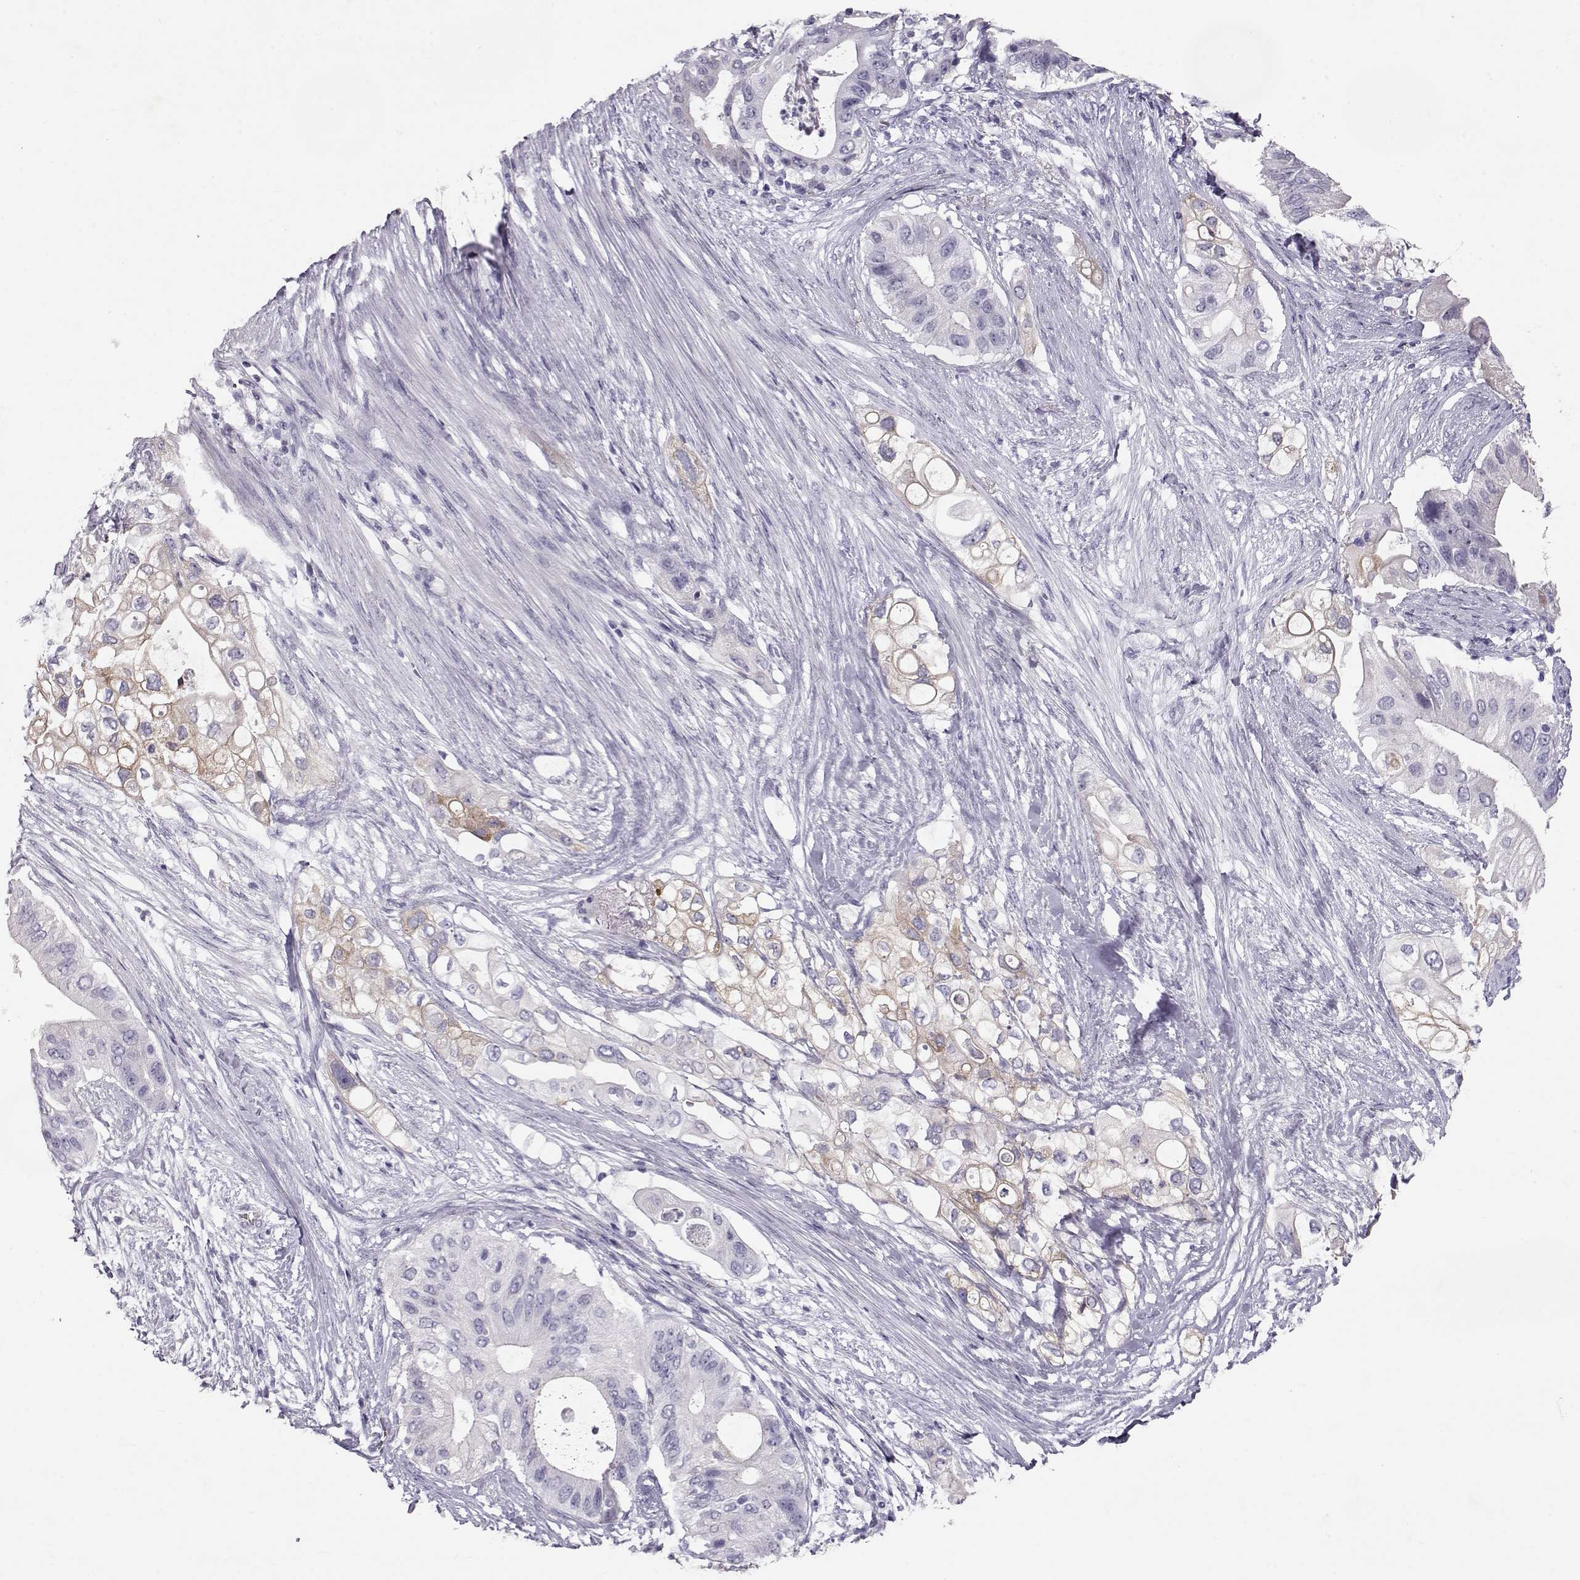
{"staining": {"intensity": "weak", "quantity": "<25%", "location": "cytoplasmic/membranous"}, "tissue": "pancreatic cancer", "cell_type": "Tumor cells", "image_type": "cancer", "snomed": [{"axis": "morphology", "description": "Adenocarcinoma, NOS"}, {"axis": "topography", "description": "Pancreas"}], "caption": "Immunohistochemistry (IHC) of human pancreatic cancer (adenocarcinoma) demonstrates no staining in tumor cells.", "gene": "RD3", "patient": {"sex": "female", "age": 72}}